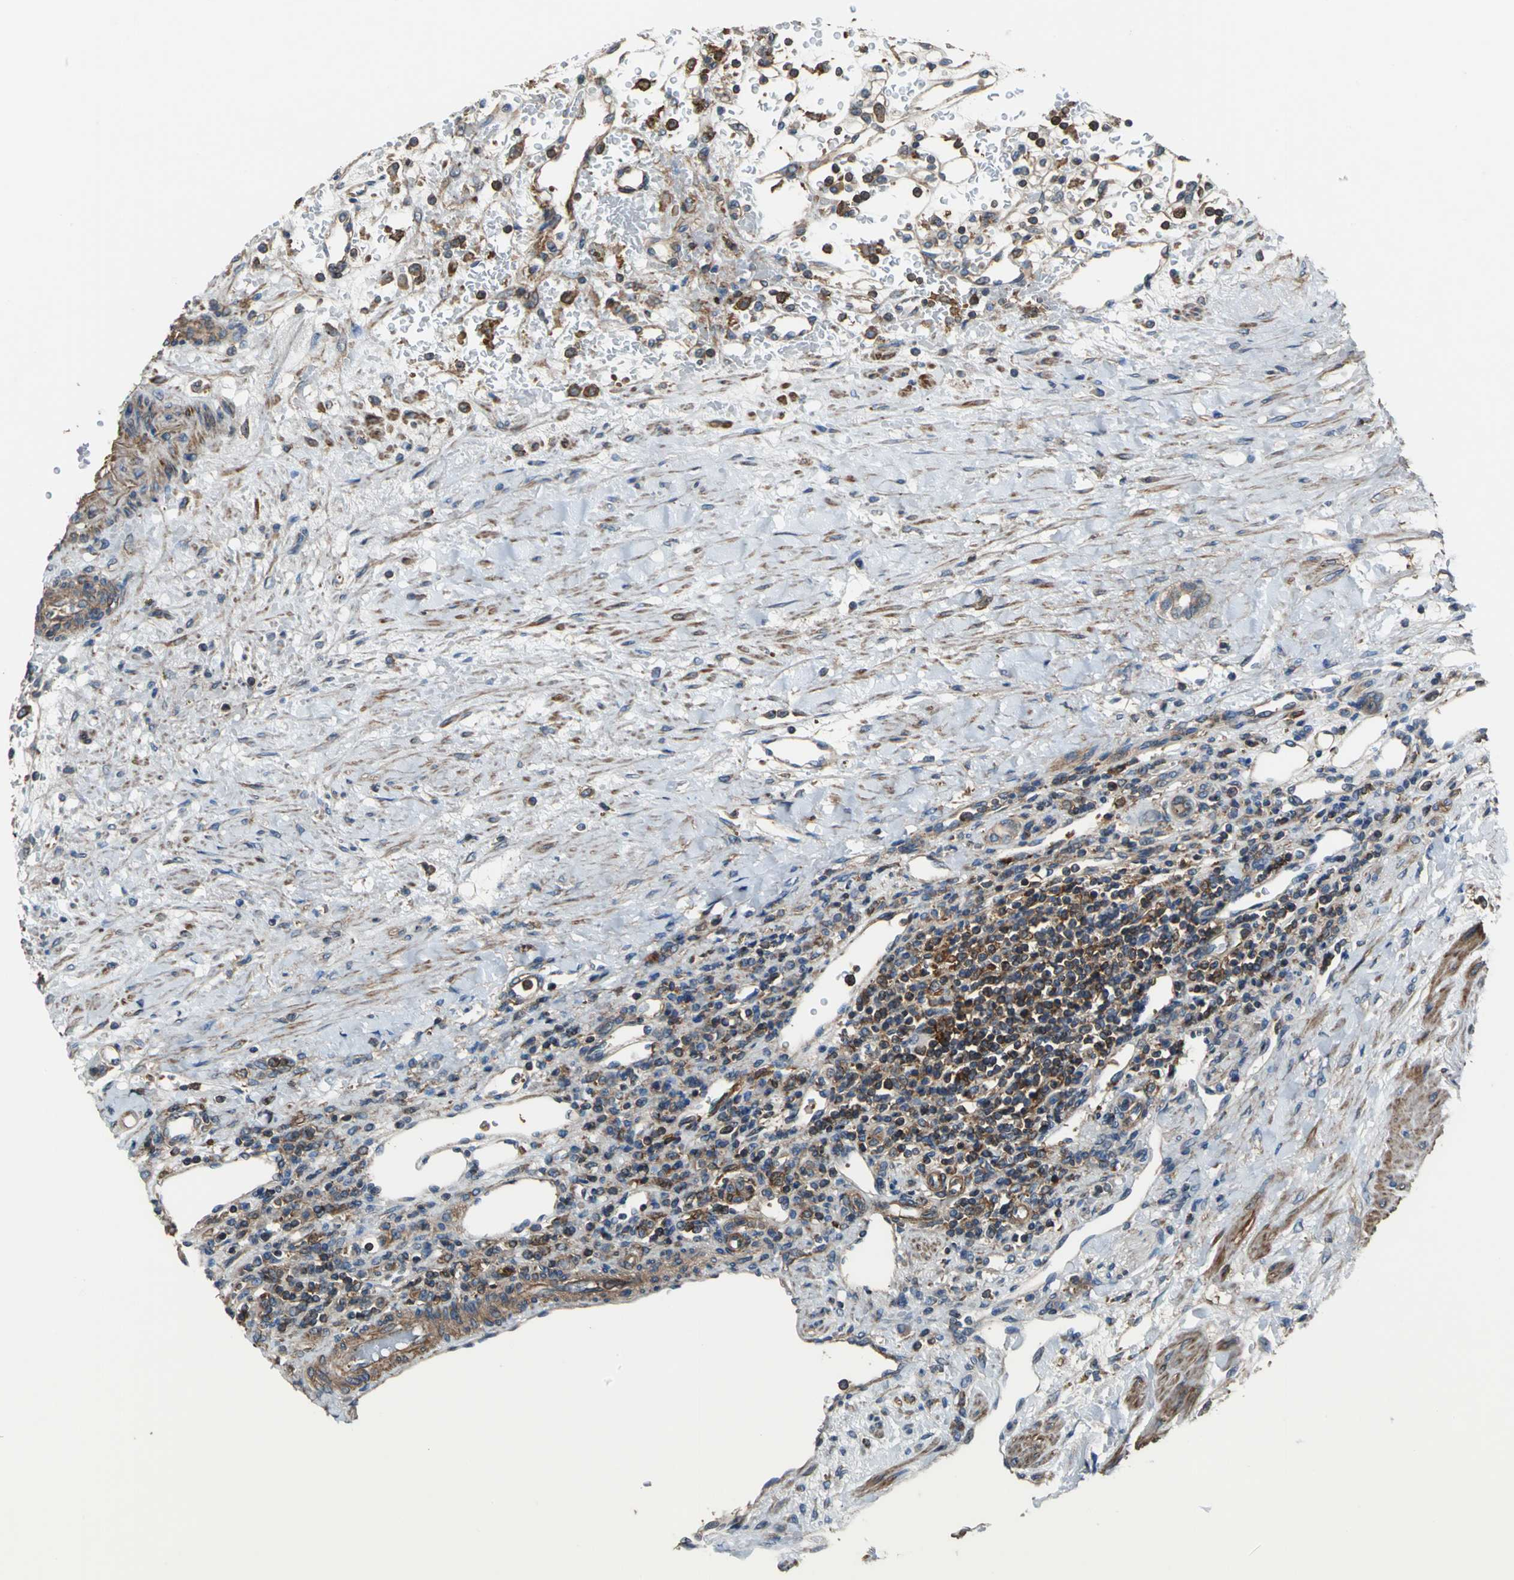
{"staining": {"intensity": "moderate", "quantity": "25%-75%", "location": "cytoplasmic/membranous"}, "tissue": "renal cancer", "cell_type": "Tumor cells", "image_type": "cancer", "snomed": [{"axis": "morphology", "description": "Normal tissue, NOS"}, {"axis": "morphology", "description": "Adenocarcinoma, NOS"}, {"axis": "topography", "description": "Kidney"}], "caption": "An immunohistochemistry (IHC) histopathology image of tumor tissue is shown. Protein staining in brown highlights moderate cytoplasmic/membranous positivity in renal cancer (adenocarcinoma) within tumor cells.", "gene": "PARVA", "patient": {"sex": "female", "age": 55}}